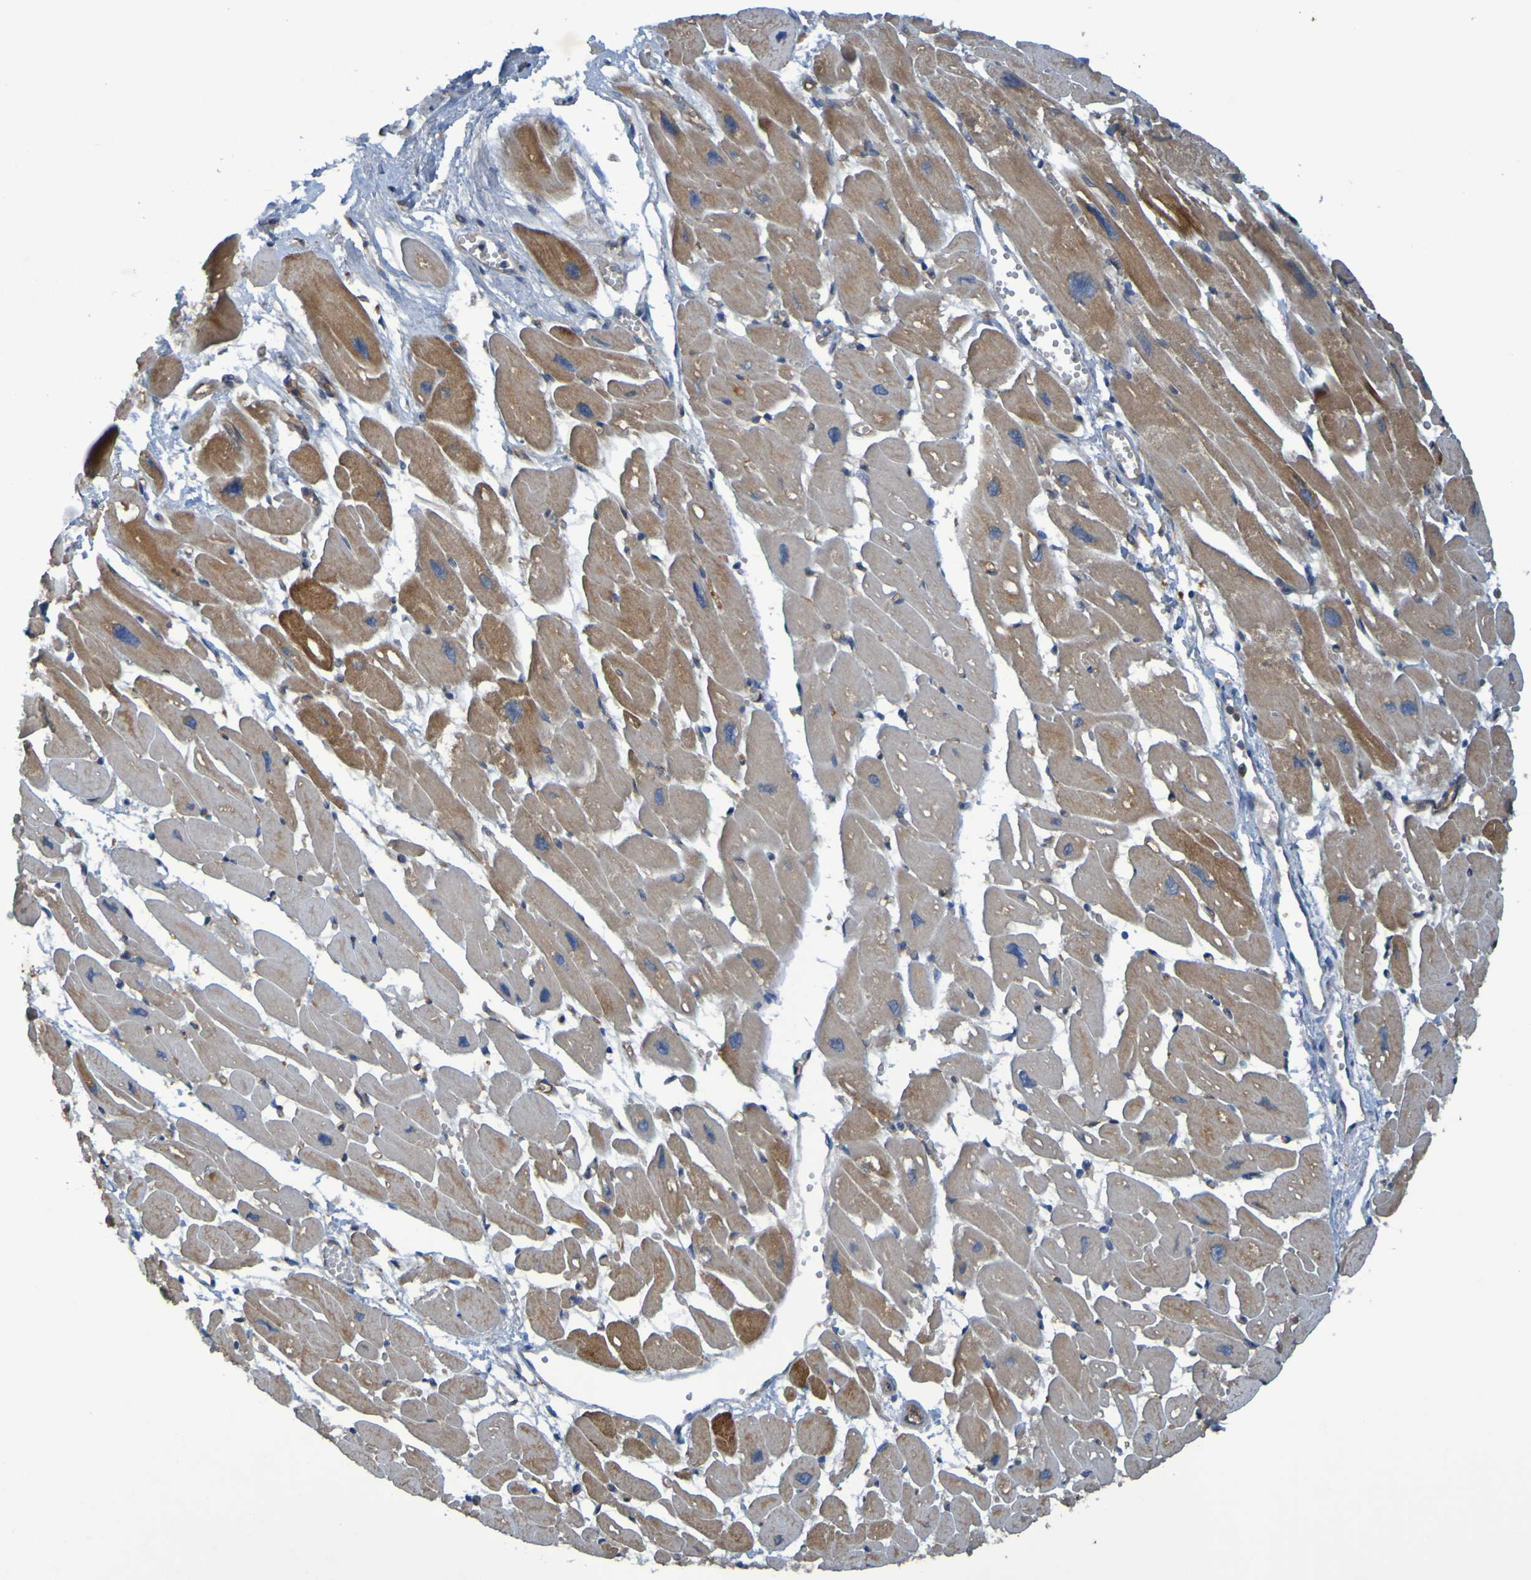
{"staining": {"intensity": "moderate", "quantity": ">75%", "location": "cytoplasmic/membranous"}, "tissue": "heart muscle", "cell_type": "Cardiomyocytes", "image_type": "normal", "snomed": [{"axis": "morphology", "description": "Normal tissue, NOS"}, {"axis": "topography", "description": "Heart"}], "caption": "An image showing moderate cytoplasmic/membranous expression in approximately >75% of cardiomyocytes in unremarkable heart muscle, as visualized by brown immunohistochemical staining.", "gene": "DNAJC4", "patient": {"sex": "female", "age": 54}}